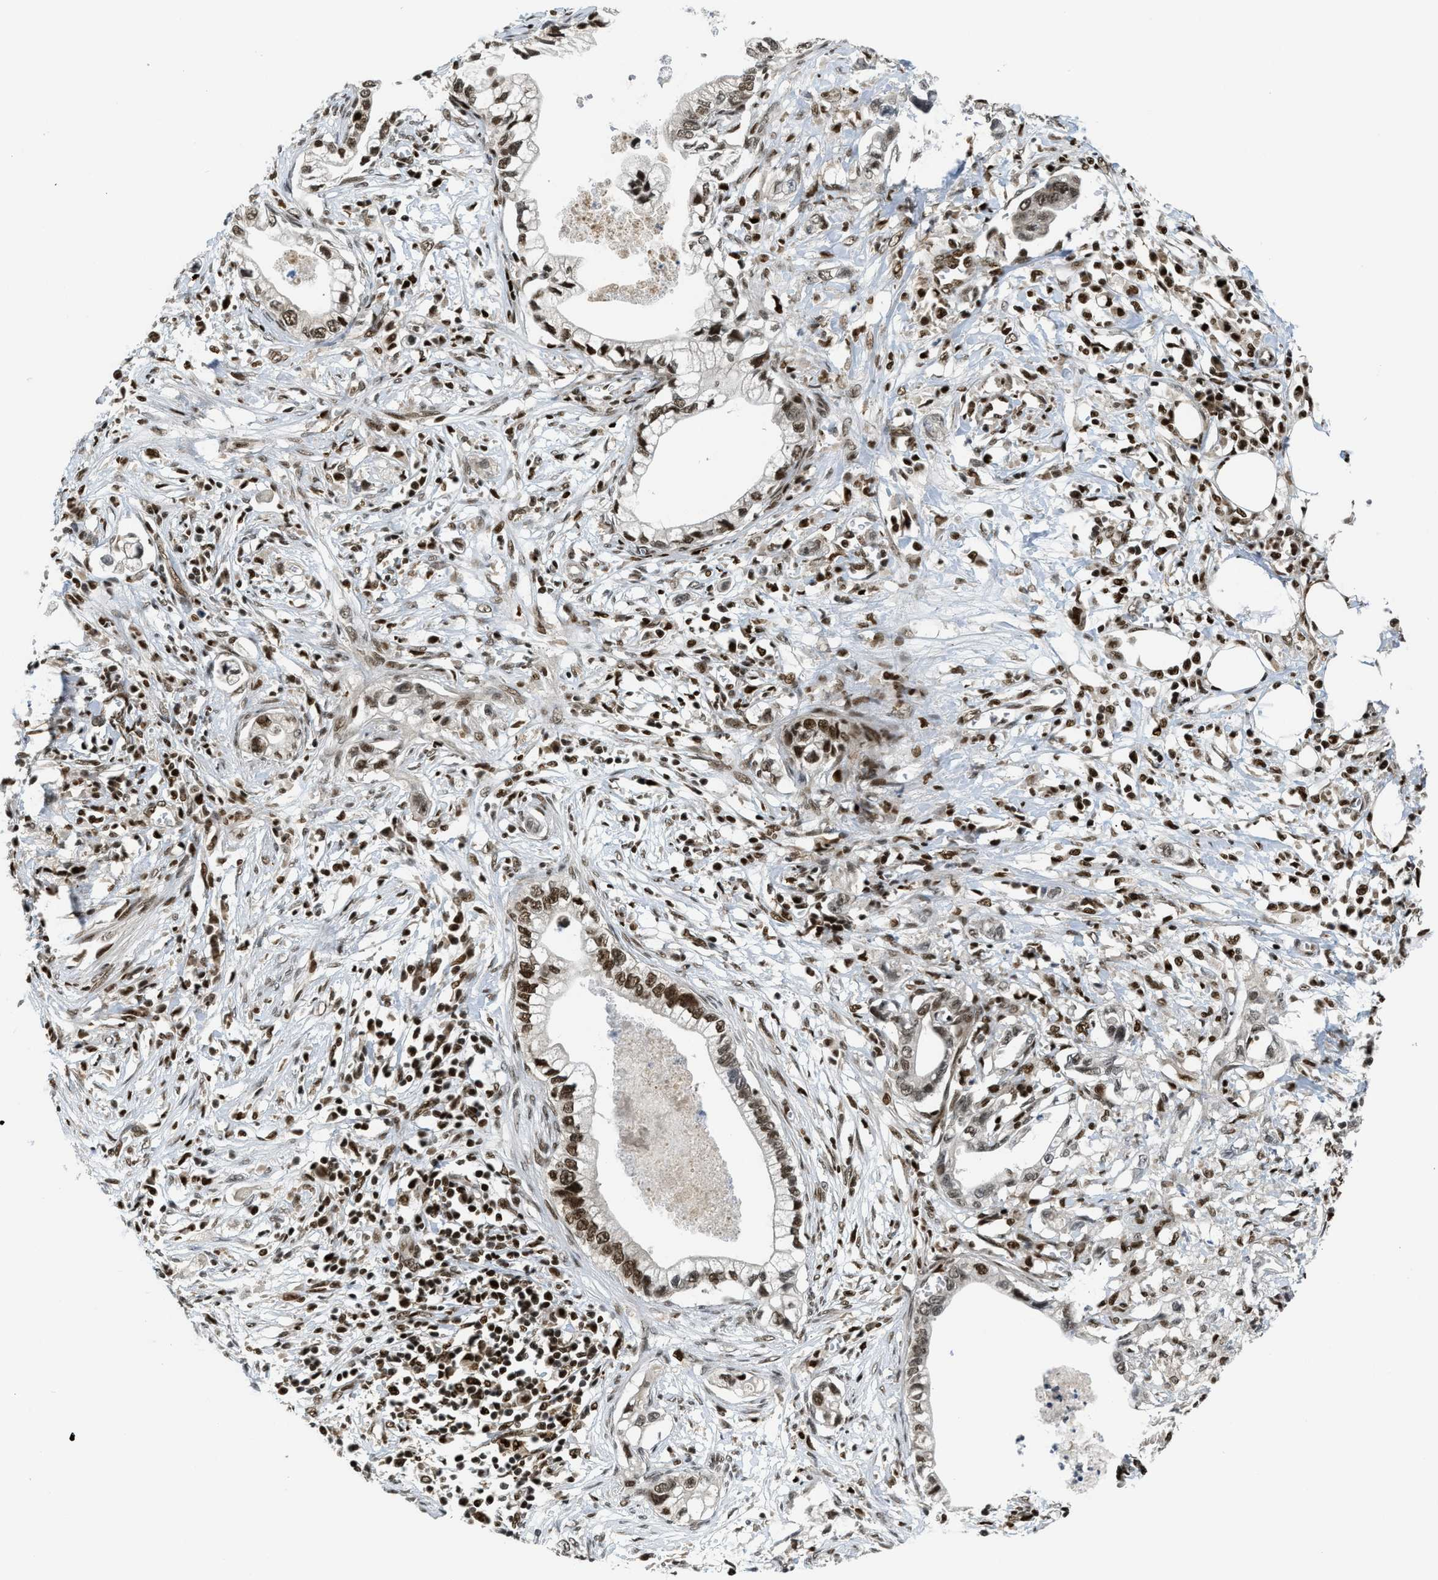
{"staining": {"intensity": "strong", "quantity": ">75%", "location": "nuclear"}, "tissue": "pancreatic cancer", "cell_type": "Tumor cells", "image_type": "cancer", "snomed": [{"axis": "morphology", "description": "Adenocarcinoma, NOS"}, {"axis": "topography", "description": "Pancreas"}], "caption": "IHC micrograph of neoplastic tissue: adenocarcinoma (pancreatic) stained using immunohistochemistry (IHC) exhibits high levels of strong protein expression localized specifically in the nuclear of tumor cells, appearing as a nuclear brown color.", "gene": "RFX5", "patient": {"sex": "male", "age": 56}}